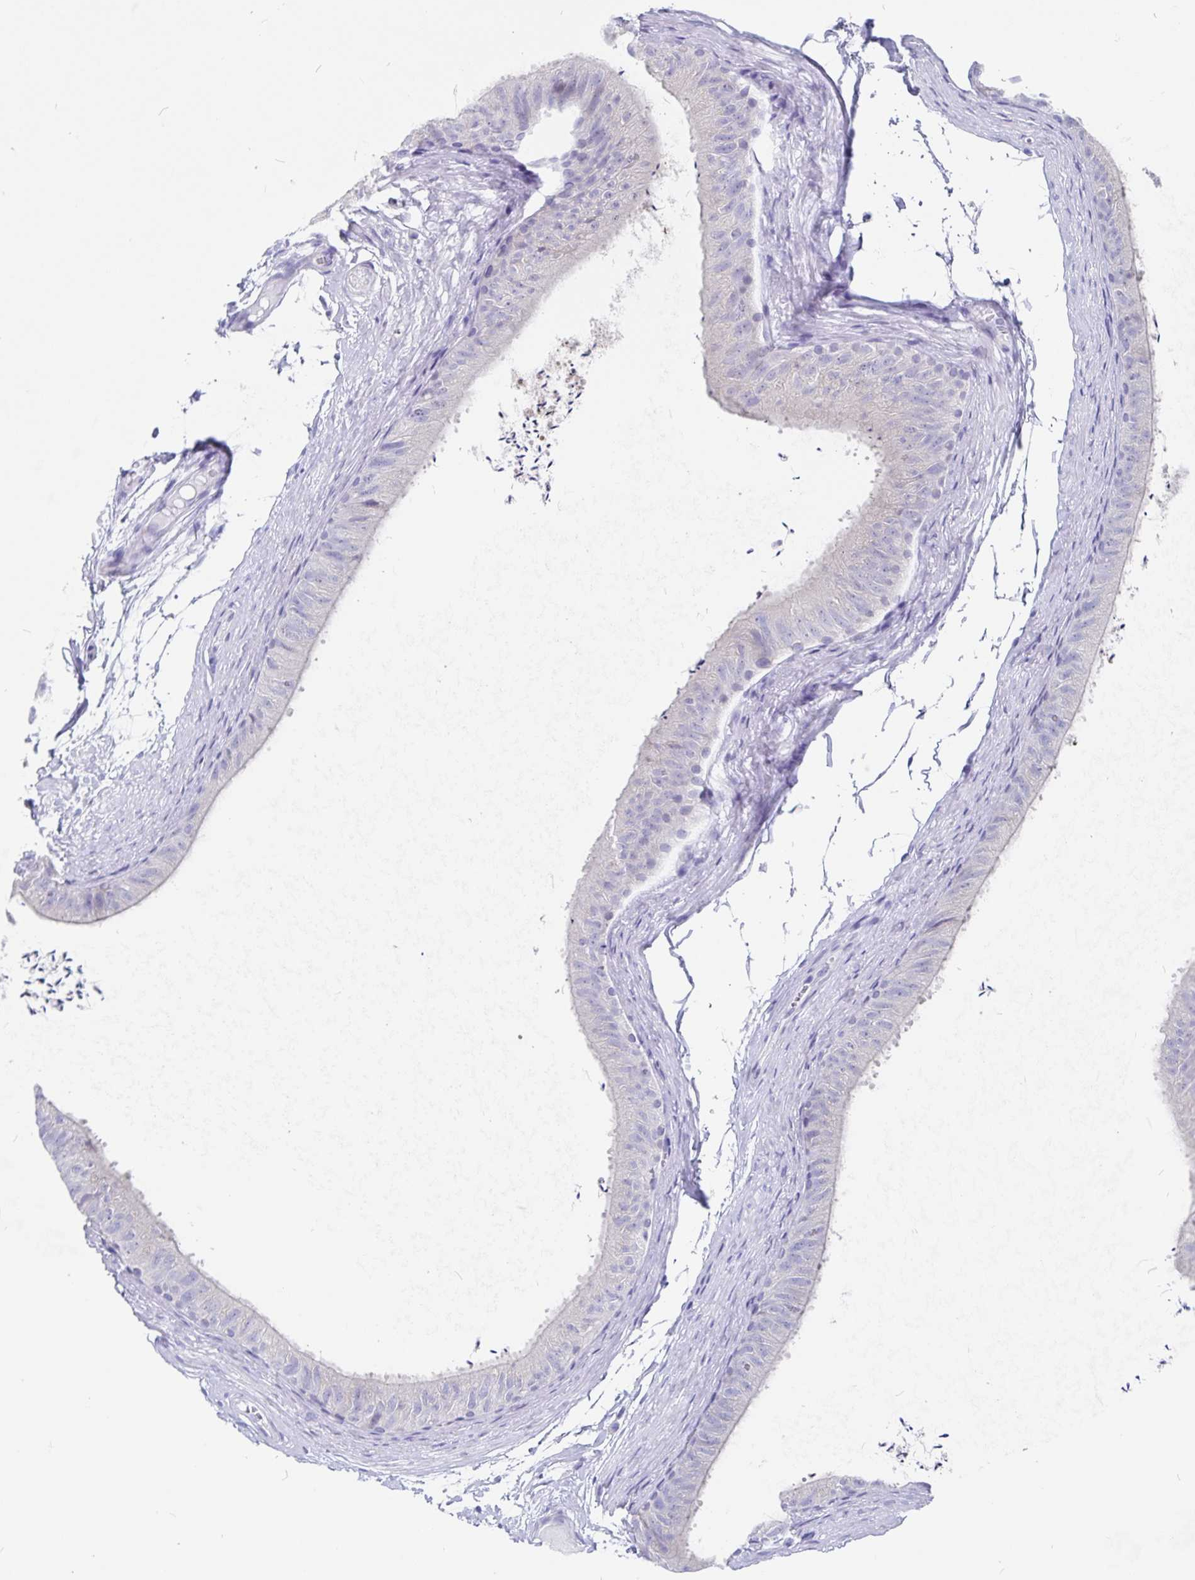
{"staining": {"intensity": "negative", "quantity": "none", "location": "none"}, "tissue": "epididymis", "cell_type": "Glandular cells", "image_type": "normal", "snomed": [{"axis": "morphology", "description": "Normal tissue, NOS"}, {"axis": "topography", "description": "Epididymis, spermatic cord, NOS"}, {"axis": "topography", "description": "Epididymis"}, {"axis": "topography", "description": "Peripheral nerve tissue"}], "caption": "Immunohistochemistry (IHC) histopathology image of normal human epididymis stained for a protein (brown), which shows no positivity in glandular cells.", "gene": "SNTN", "patient": {"sex": "male", "age": 29}}